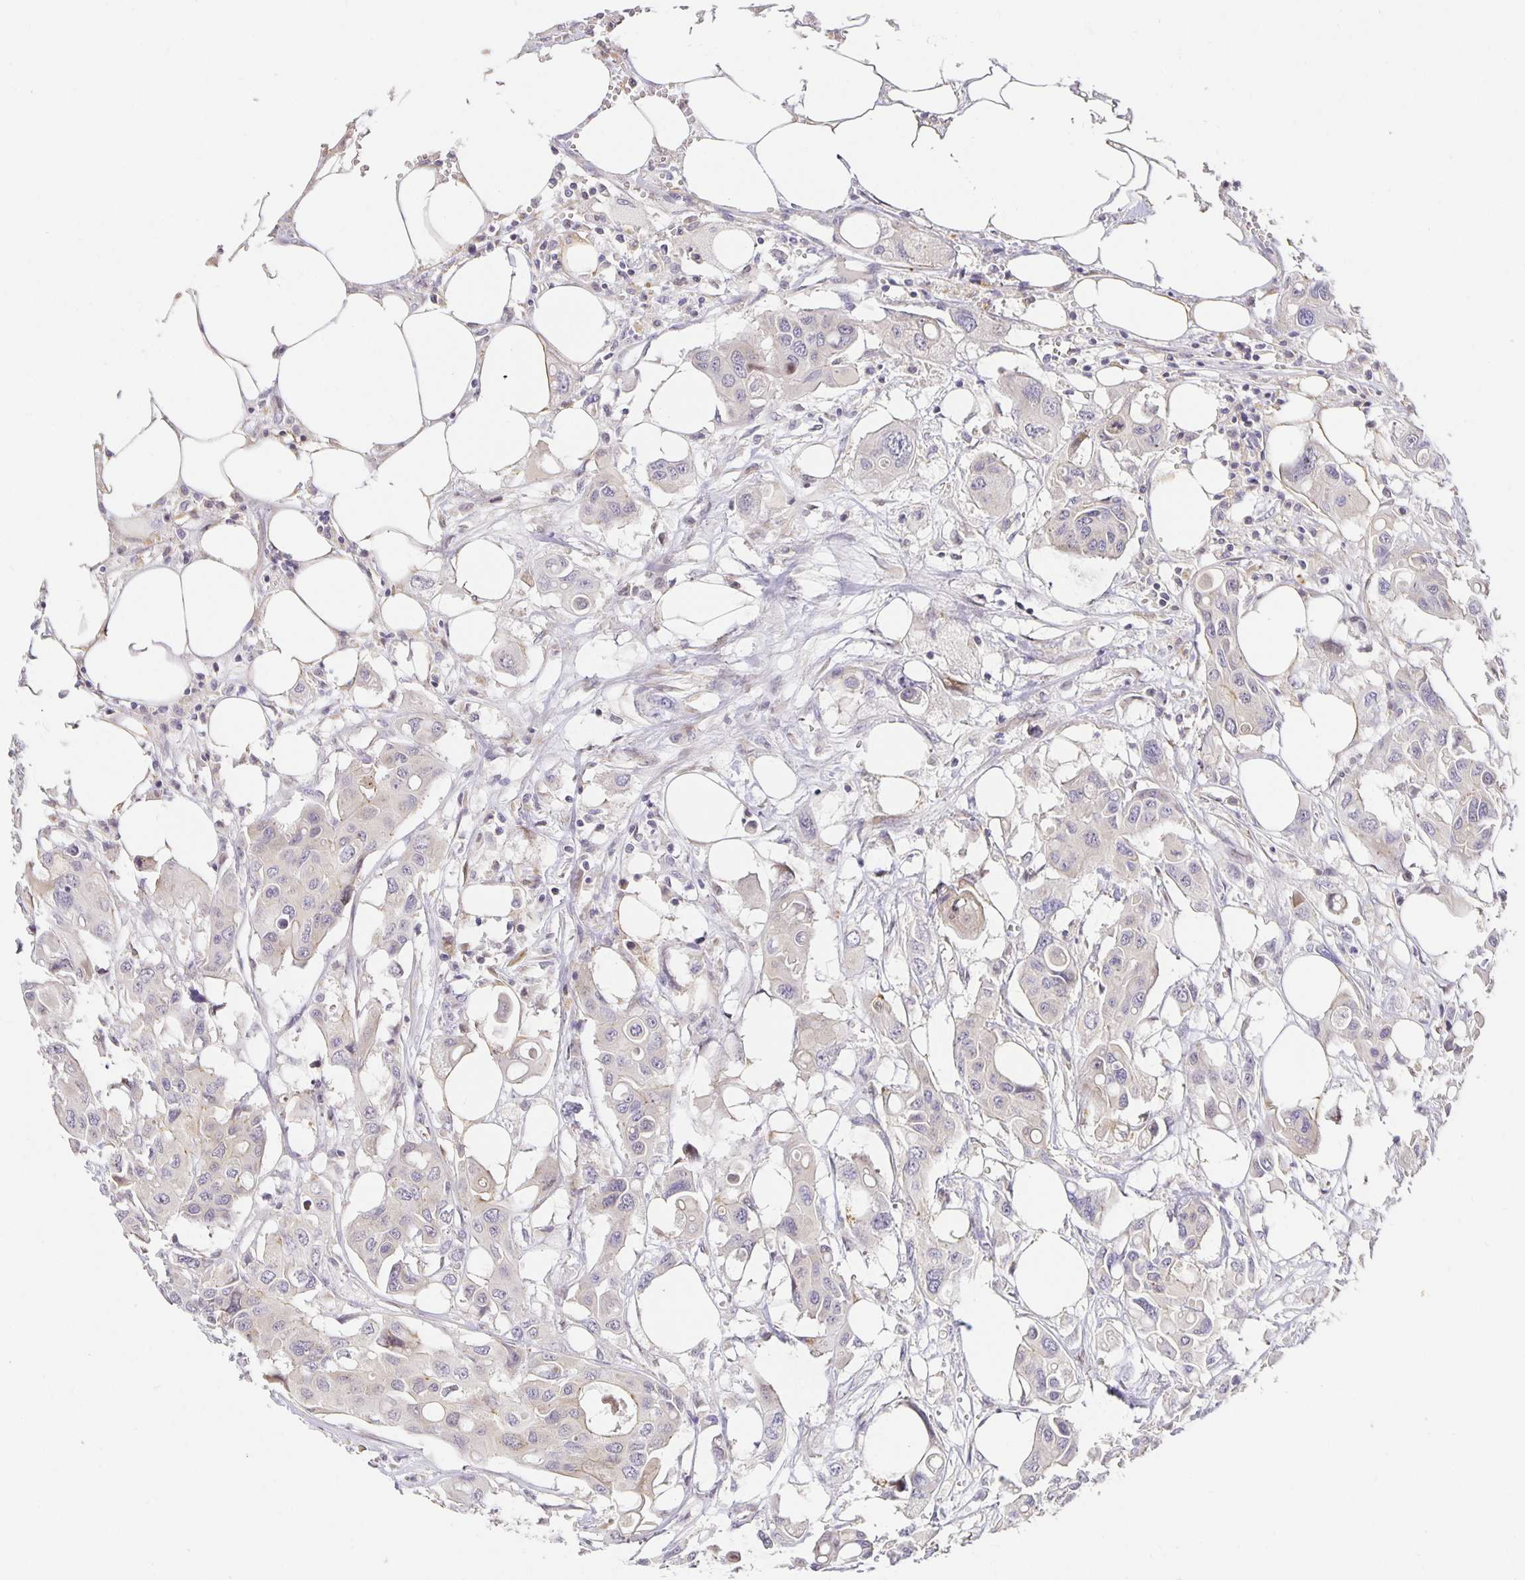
{"staining": {"intensity": "negative", "quantity": "none", "location": "none"}, "tissue": "colorectal cancer", "cell_type": "Tumor cells", "image_type": "cancer", "snomed": [{"axis": "morphology", "description": "Adenocarcinoma, NOS"}, {"axis": "topography", "description": "Colon"}], "caption": "A high-resolution micrograph shows IHC staining of colorectal cancer (adenocarcinoma), which displays no significant staining in tumor cells.", "gene": "TJP3", "patient": {"sex": "male", "age": 77}}